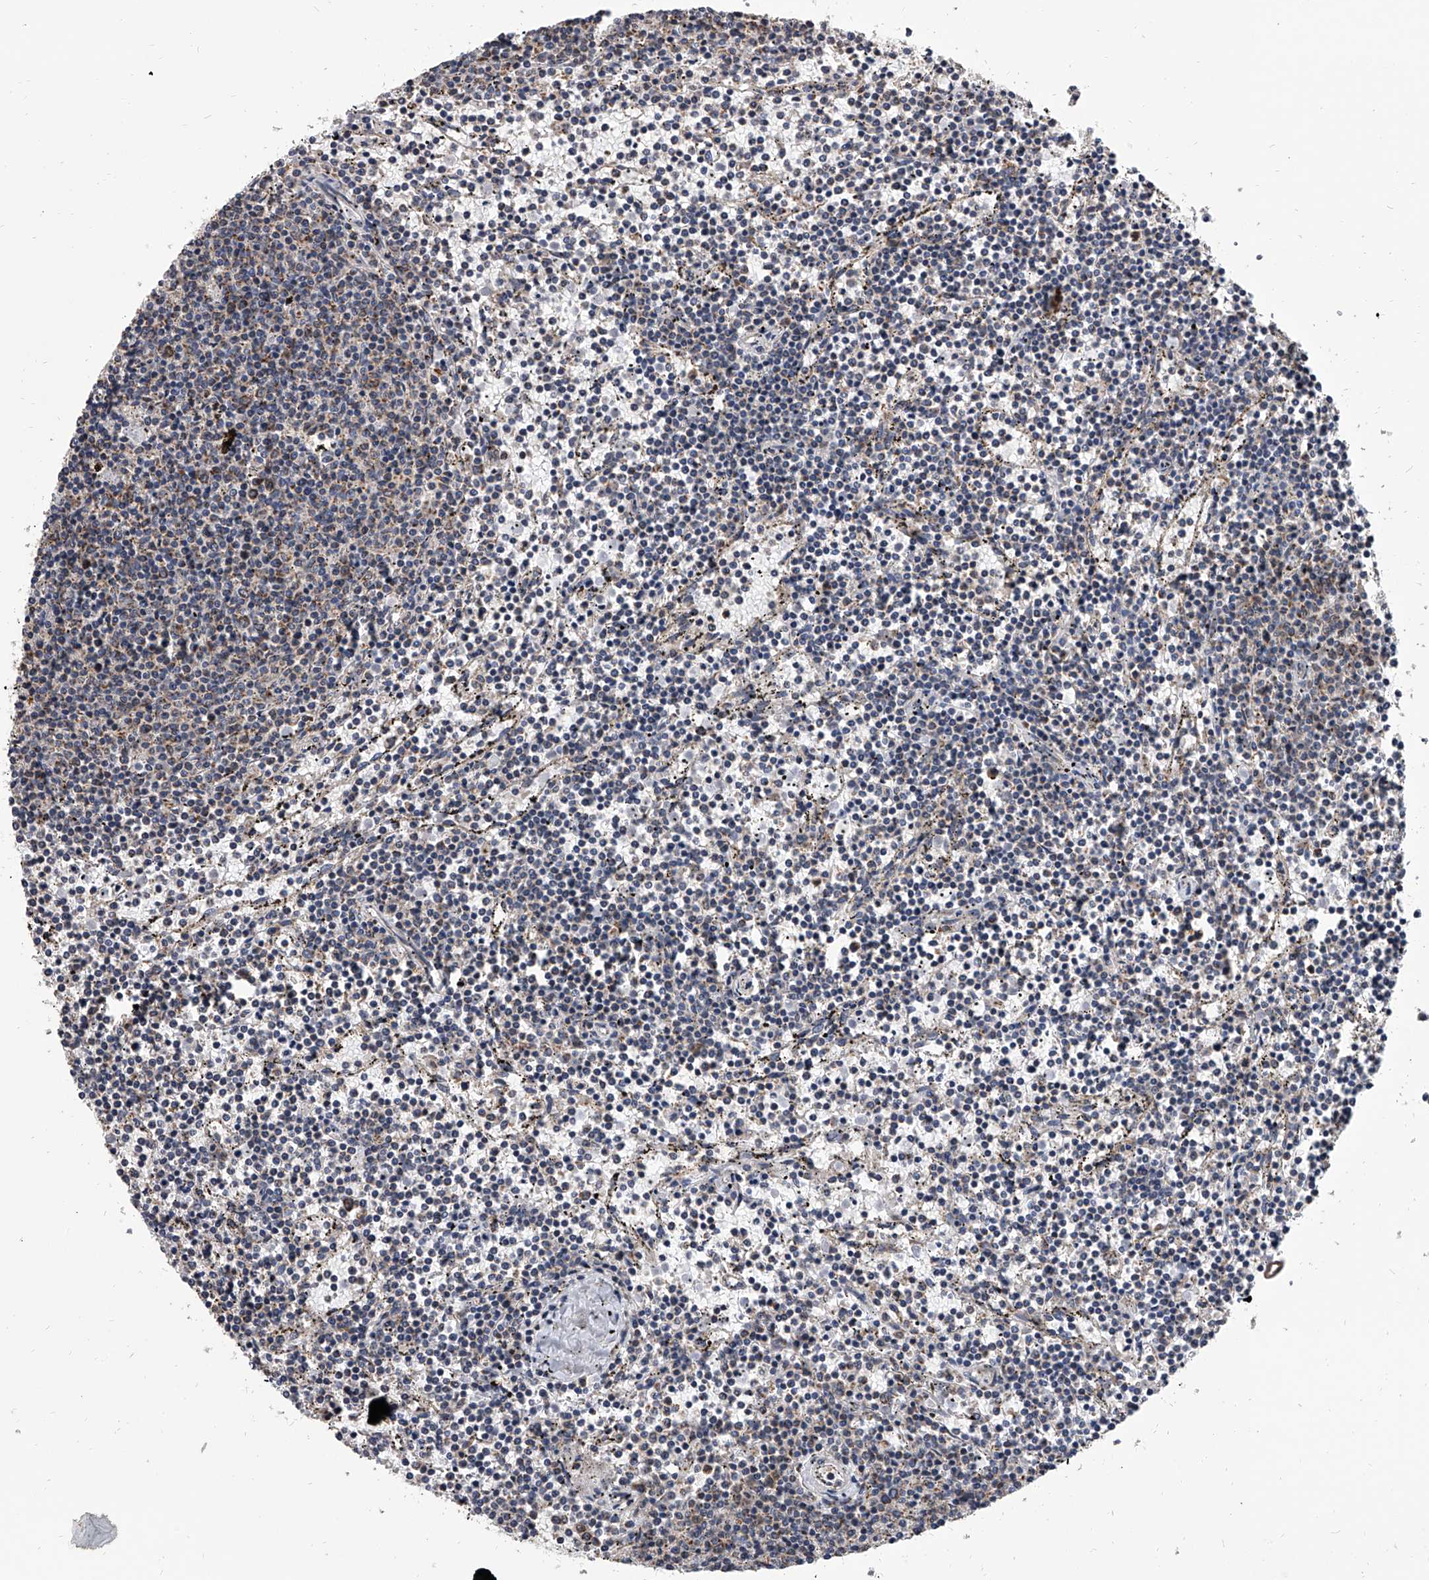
{"staining": {"intensity": "negative", "quantity": "none", "location": "none"}, "tissue": "lymphoma", "cell_type": "Tumor cells", "image_type": "cancer", "snomed": [{"axis": "morphology", "description": "Malignant lymphoma, non-Hodgkin's type, Low grade"}, {"axis": "topography", "description": "Spleen"}], "caption": "Immunohistochemistry (IHC) of human lymphoma demonstrates no positivity in tumor cells.", "gene": "MRPL28", "patient": {"sex": "female", "age": 50}}